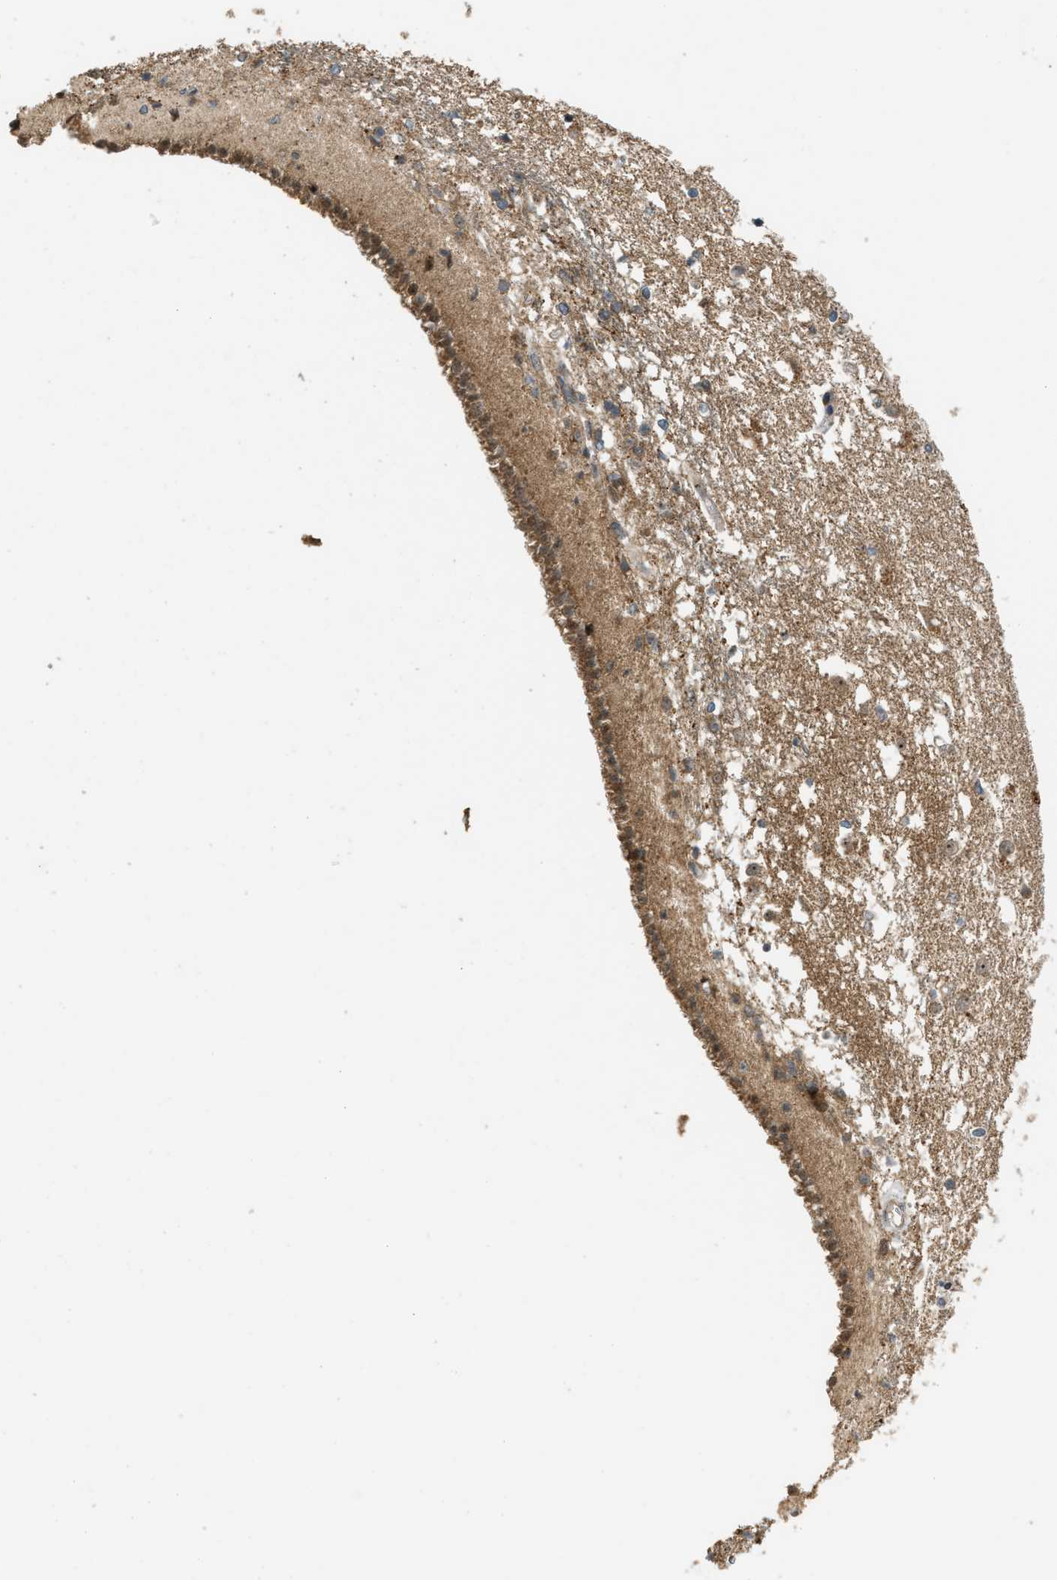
{"staining": {"intensity": "negative", "quantity": "none", "location": "none"}, "tissue": "caudate", "cell_type": "Glial cells", "image_type": "normal", "snomed": [{"axis": "morphology", "description": "Normal tissue, NOS"}, {"axis": "topography", "description": "Lateral ventricle wall"}], "caption": "Immunohistochemistry (IHC) histopathology image of benign human caudate stained for a protein (brown), which exhibits no positivity in glial cells.", "gene": "TRAPPC14", "patient": {"sex": "male", "age": 45}}